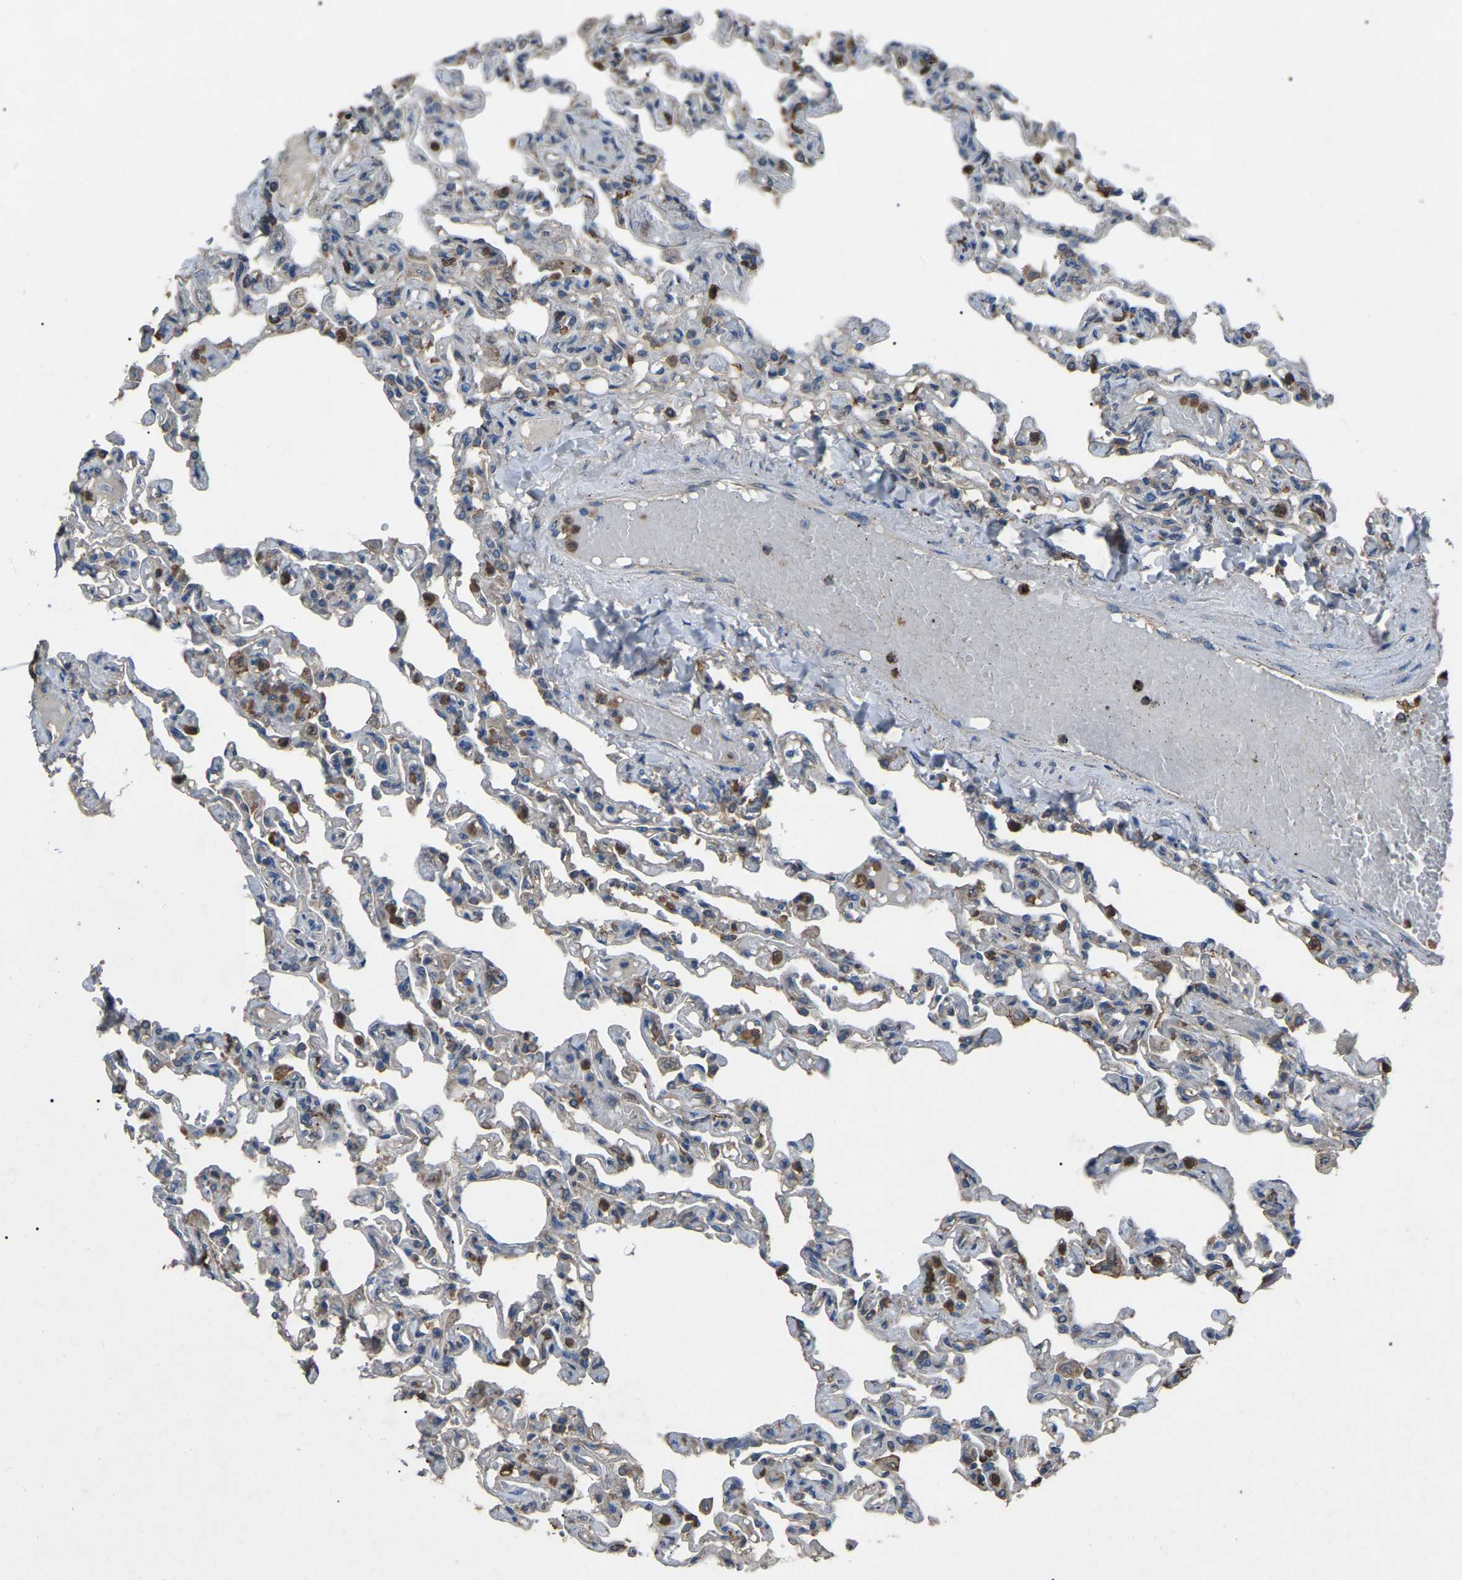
{"staining": {"intensity": "weak", "quantity": "<25%", "location": "cytoplasmic/membranous"}, "tissue": "lung", "cell_type": "Alveolar cells", "image_type": "normal", "snomed": [{"axis": "morphology", "description": "Normal tissue, NOS"}, {"axis": "topography", "description": "Lung"}], "caption": "IHC micrograph of benign lung: human lung stained with DAB (3,3'-diaminobenzidine) displays no significant protein staining in alveolar cells. (Stains: DAB immunohistochemistry with hematoxylin counter stain, Microscopy: brightfield microscopy at high magnification).", "gene": "AIMP1", "patient": {"sex": "male", "age": 21}}